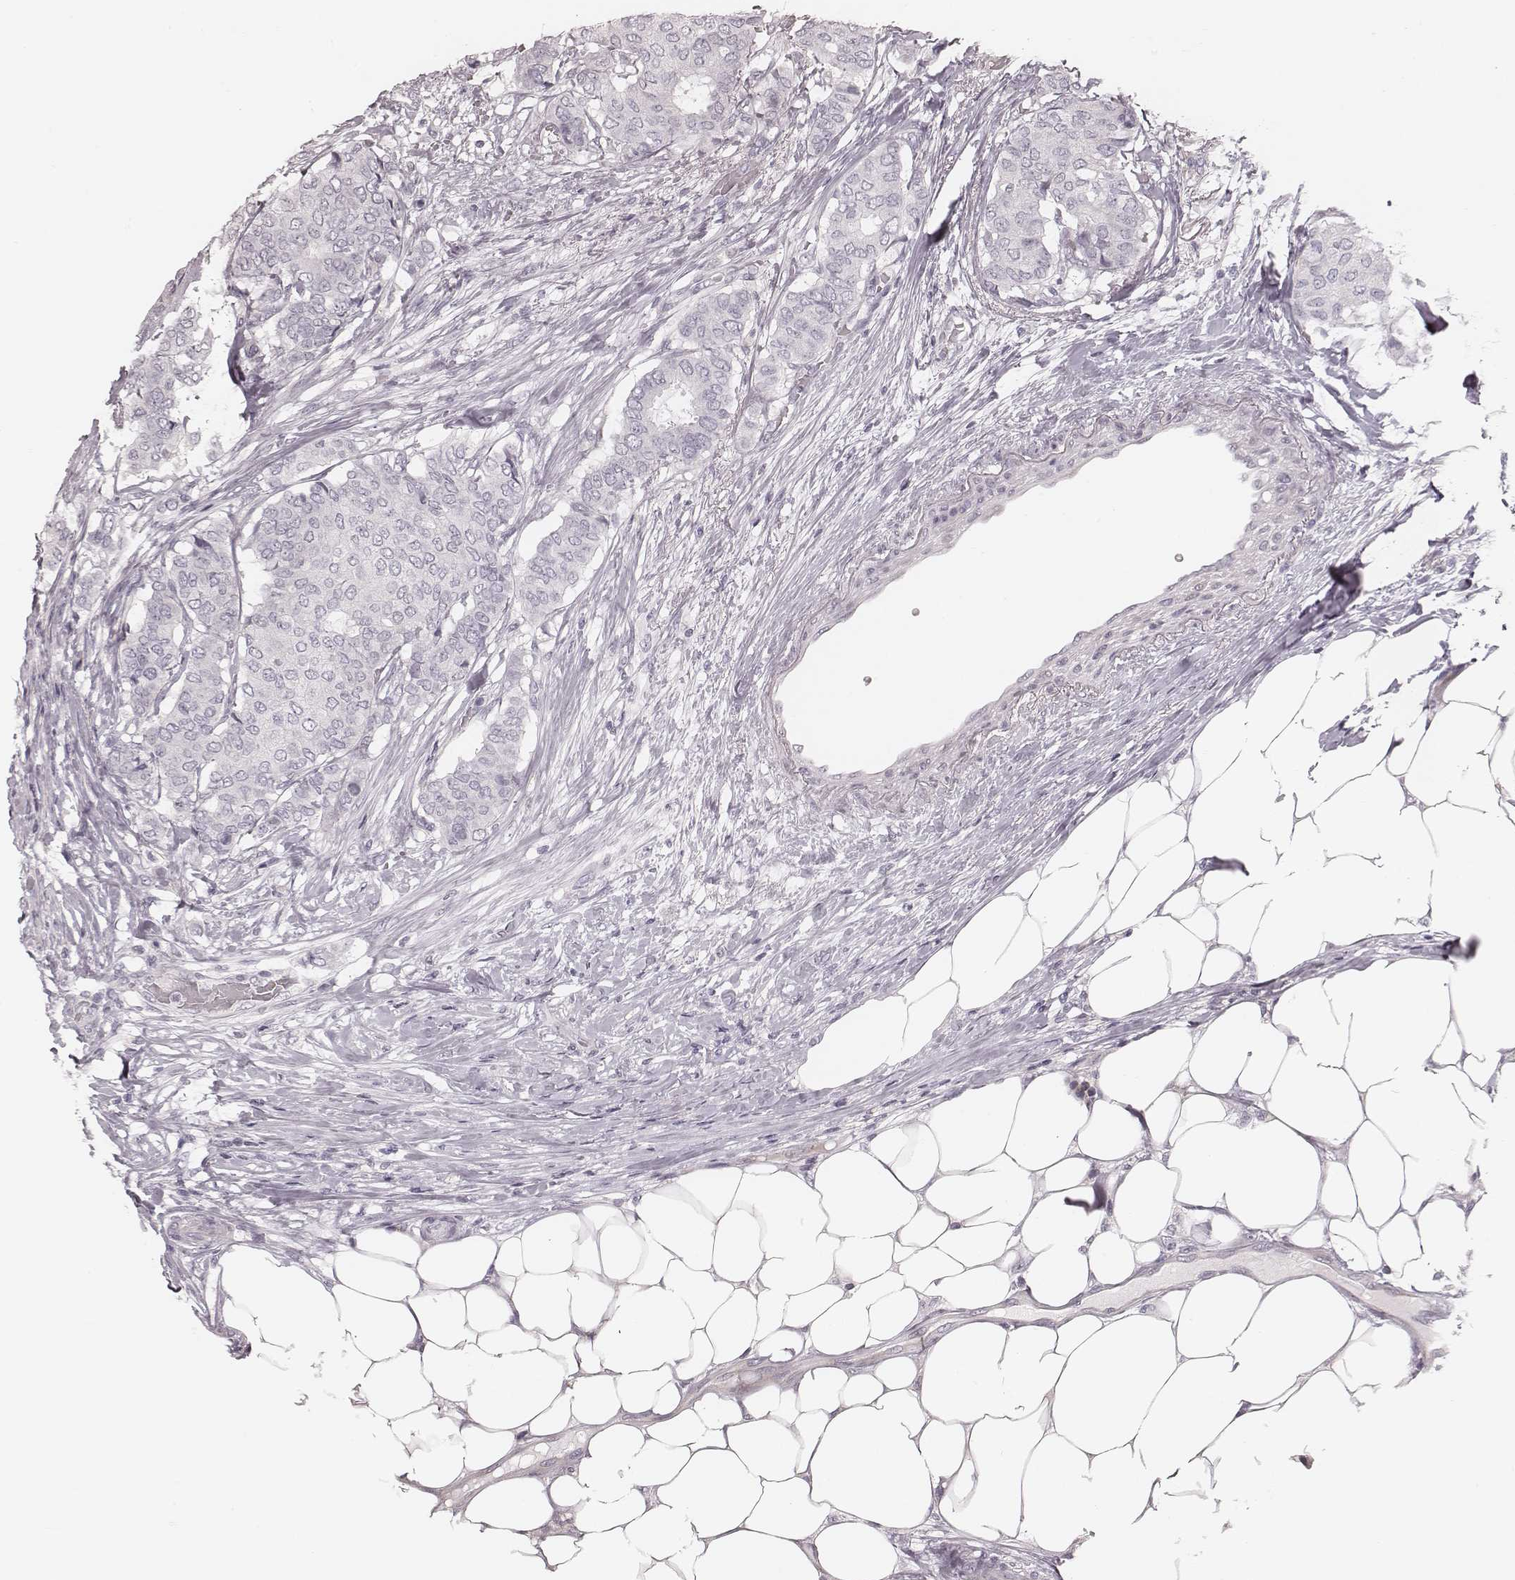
{"staining": {"intensity": "negative", "quantity": "none", "location": "none"}, "tissue": "breast cancer", "cell_type": "Tumor cells", "image_type": "cancer", "snomed": [{"axis": "morphology", "description": "Duct carcinoma"}, {"axis": "topography", "description": "Breast"}], "caption": "Immunohistochemical staining of invasive ductal carcinoma (breast) demonstrates no significant positivity in tumor cells. (DAB immunohistochemistry (IHC) visualized using brightfield microscopy, high magnification).", "gene": "S100Z", "patient": {"sex": "female", "age": 75}}